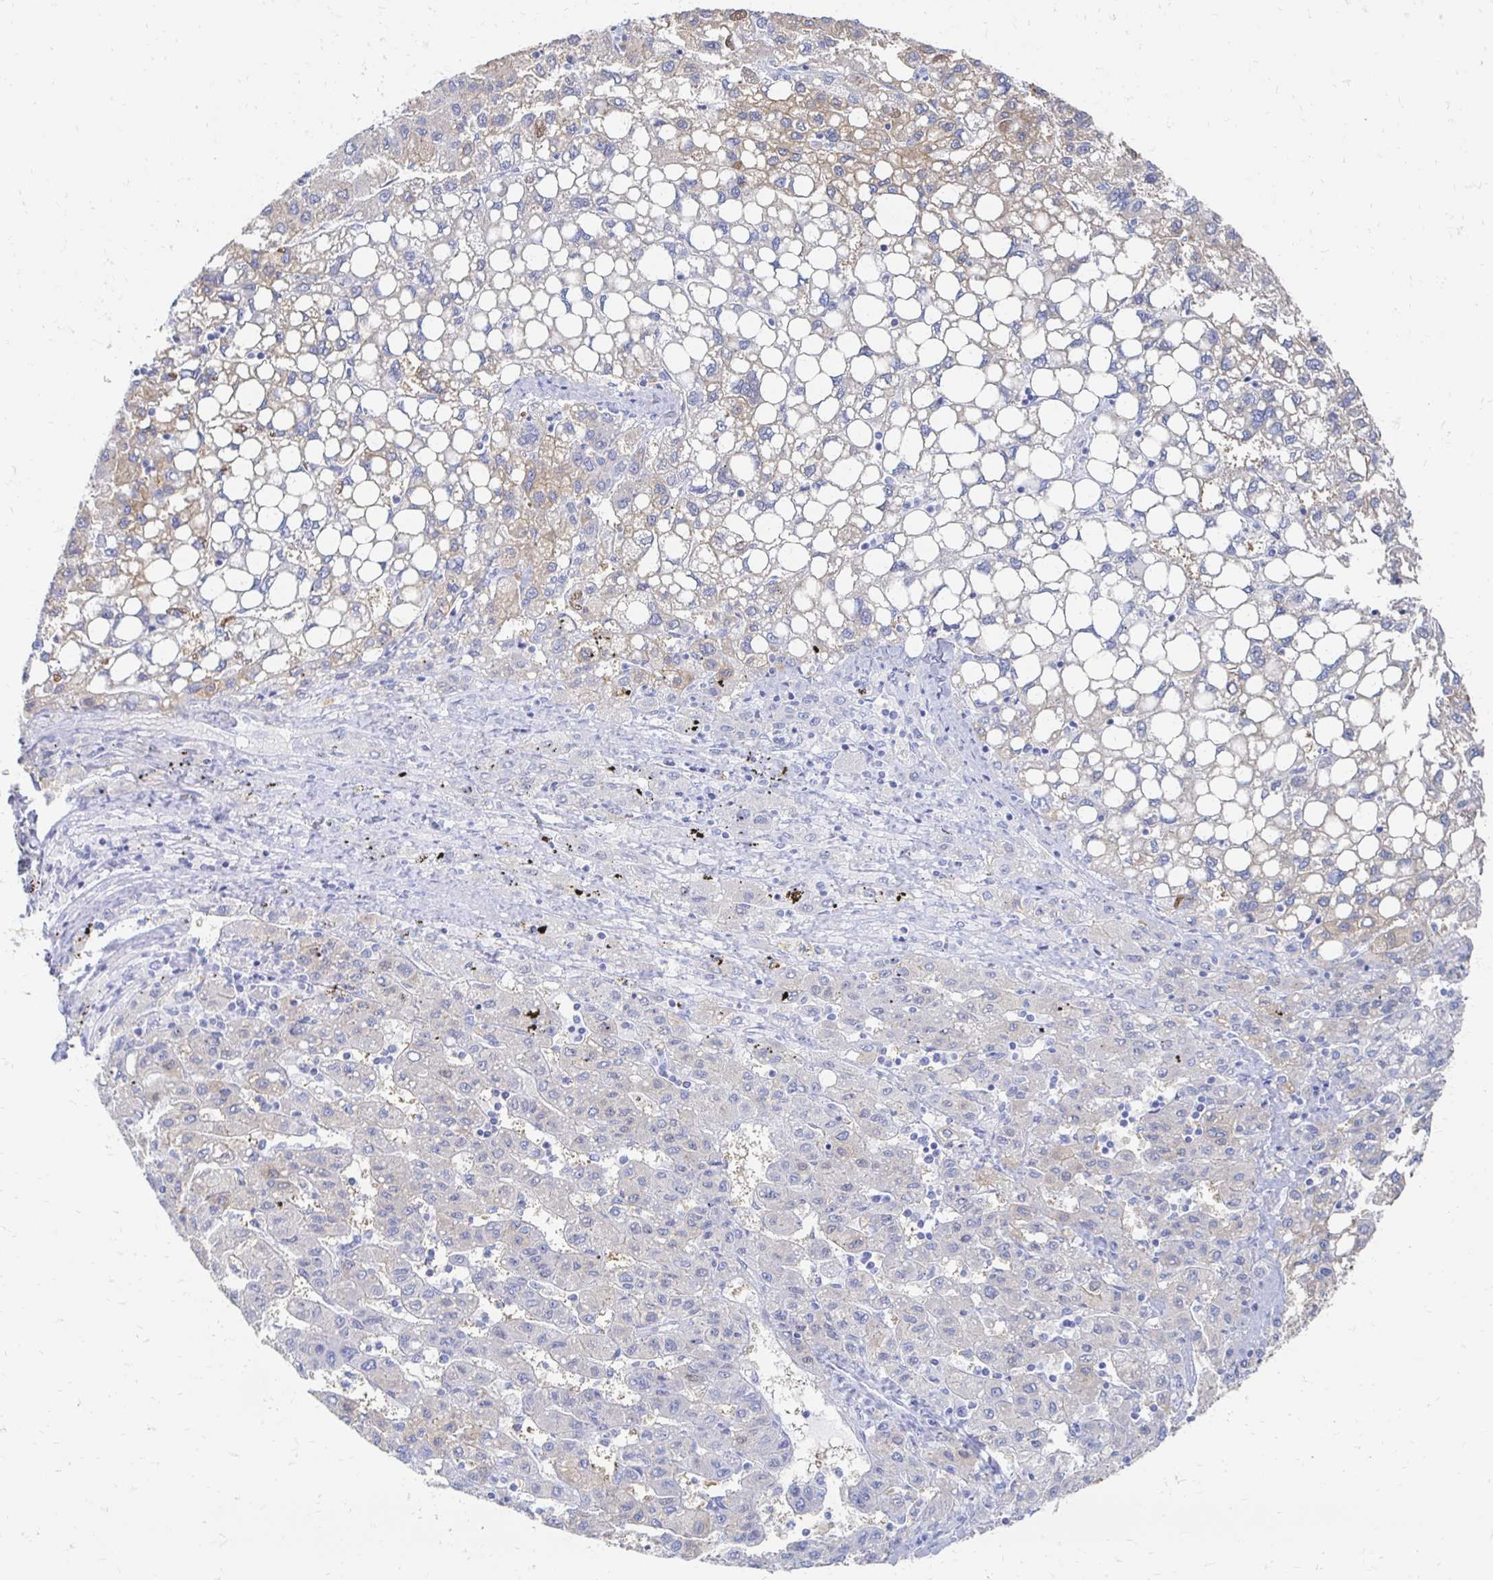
{"staining": {"intensity": "weak", "quantity": "<25%", "location": "cytoplasmic/membranous"}, "tissue": "liver cancer", "cell_type": "Tumor cells", "image_type": "cancer", "snomed": [{"axis": "morphology", "description": "Carcinoma, Hepatocellular, NOS"}, {"axis": "topography", "description": "Liver"}], "caption": "DAB immunohistochemical staining of human liver cancer reveals no significant expression in tumor cells.", "gene": "CST6", "patient": {"sex": "female", "age": 82}}